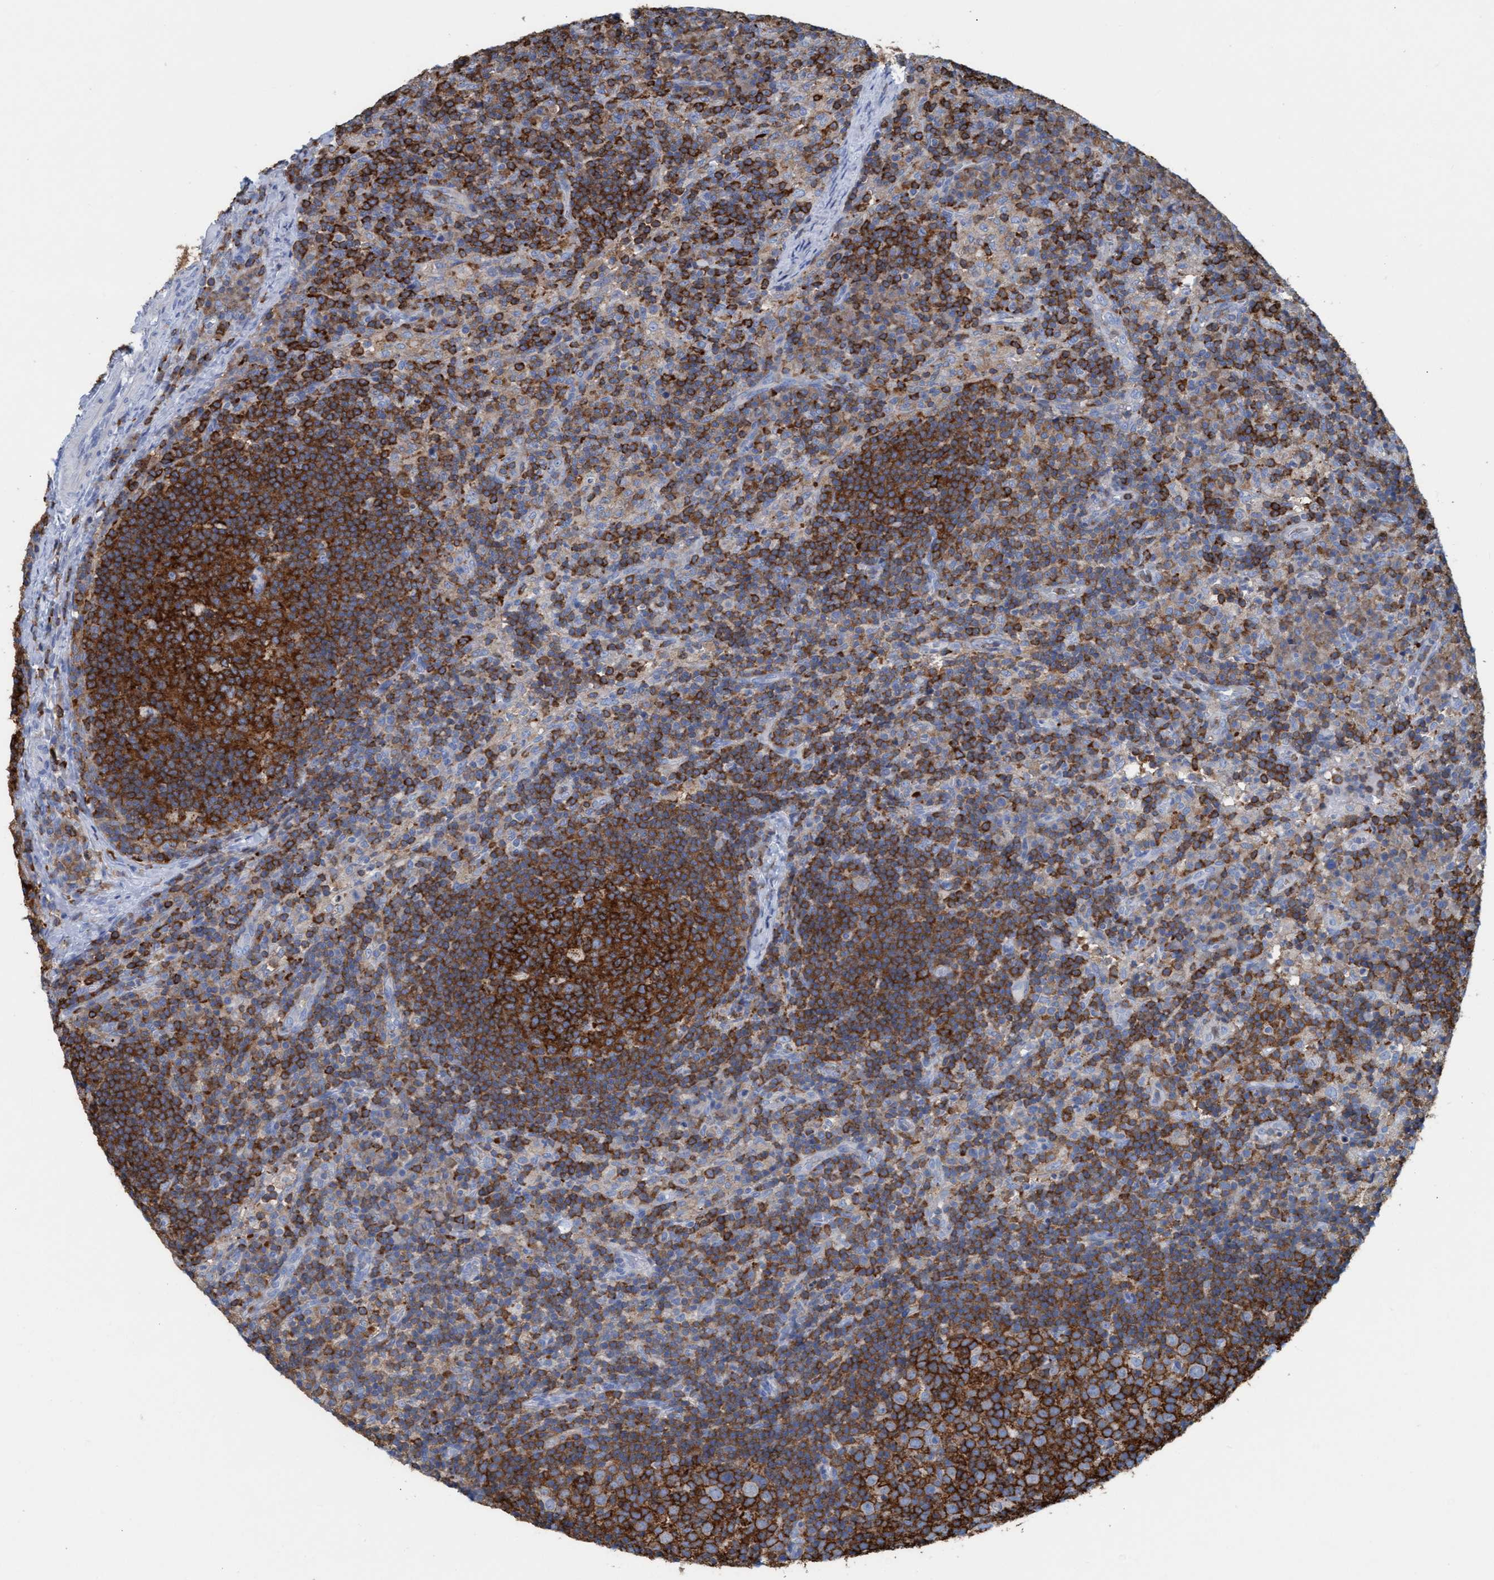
{"staining": {"intensity": "strong", "quantity": ">75%", "location": "cytoplasmic/membranous"}, "tissue": "lymph node", "cell_type": "Germinal center cells", "image_type": "normal", "snomed": [{"axis": "morphology", "description": "Normal tissue, NOS"}, {"axis": "morphology", "description": "Inflammation, NOS"}, {"axis": "topography", "description": "Lymph node"}], "caption": "Immunohistochemical staining of benign lymph node demonstrates high levels of strong cytoplasmic/membranous expression in about >75% of germinal center cells. (DAB = brown stain, brightfield microscopy at high magnification).", "gene": "EZR", "patient": {"sex": "male", "age": 55}}